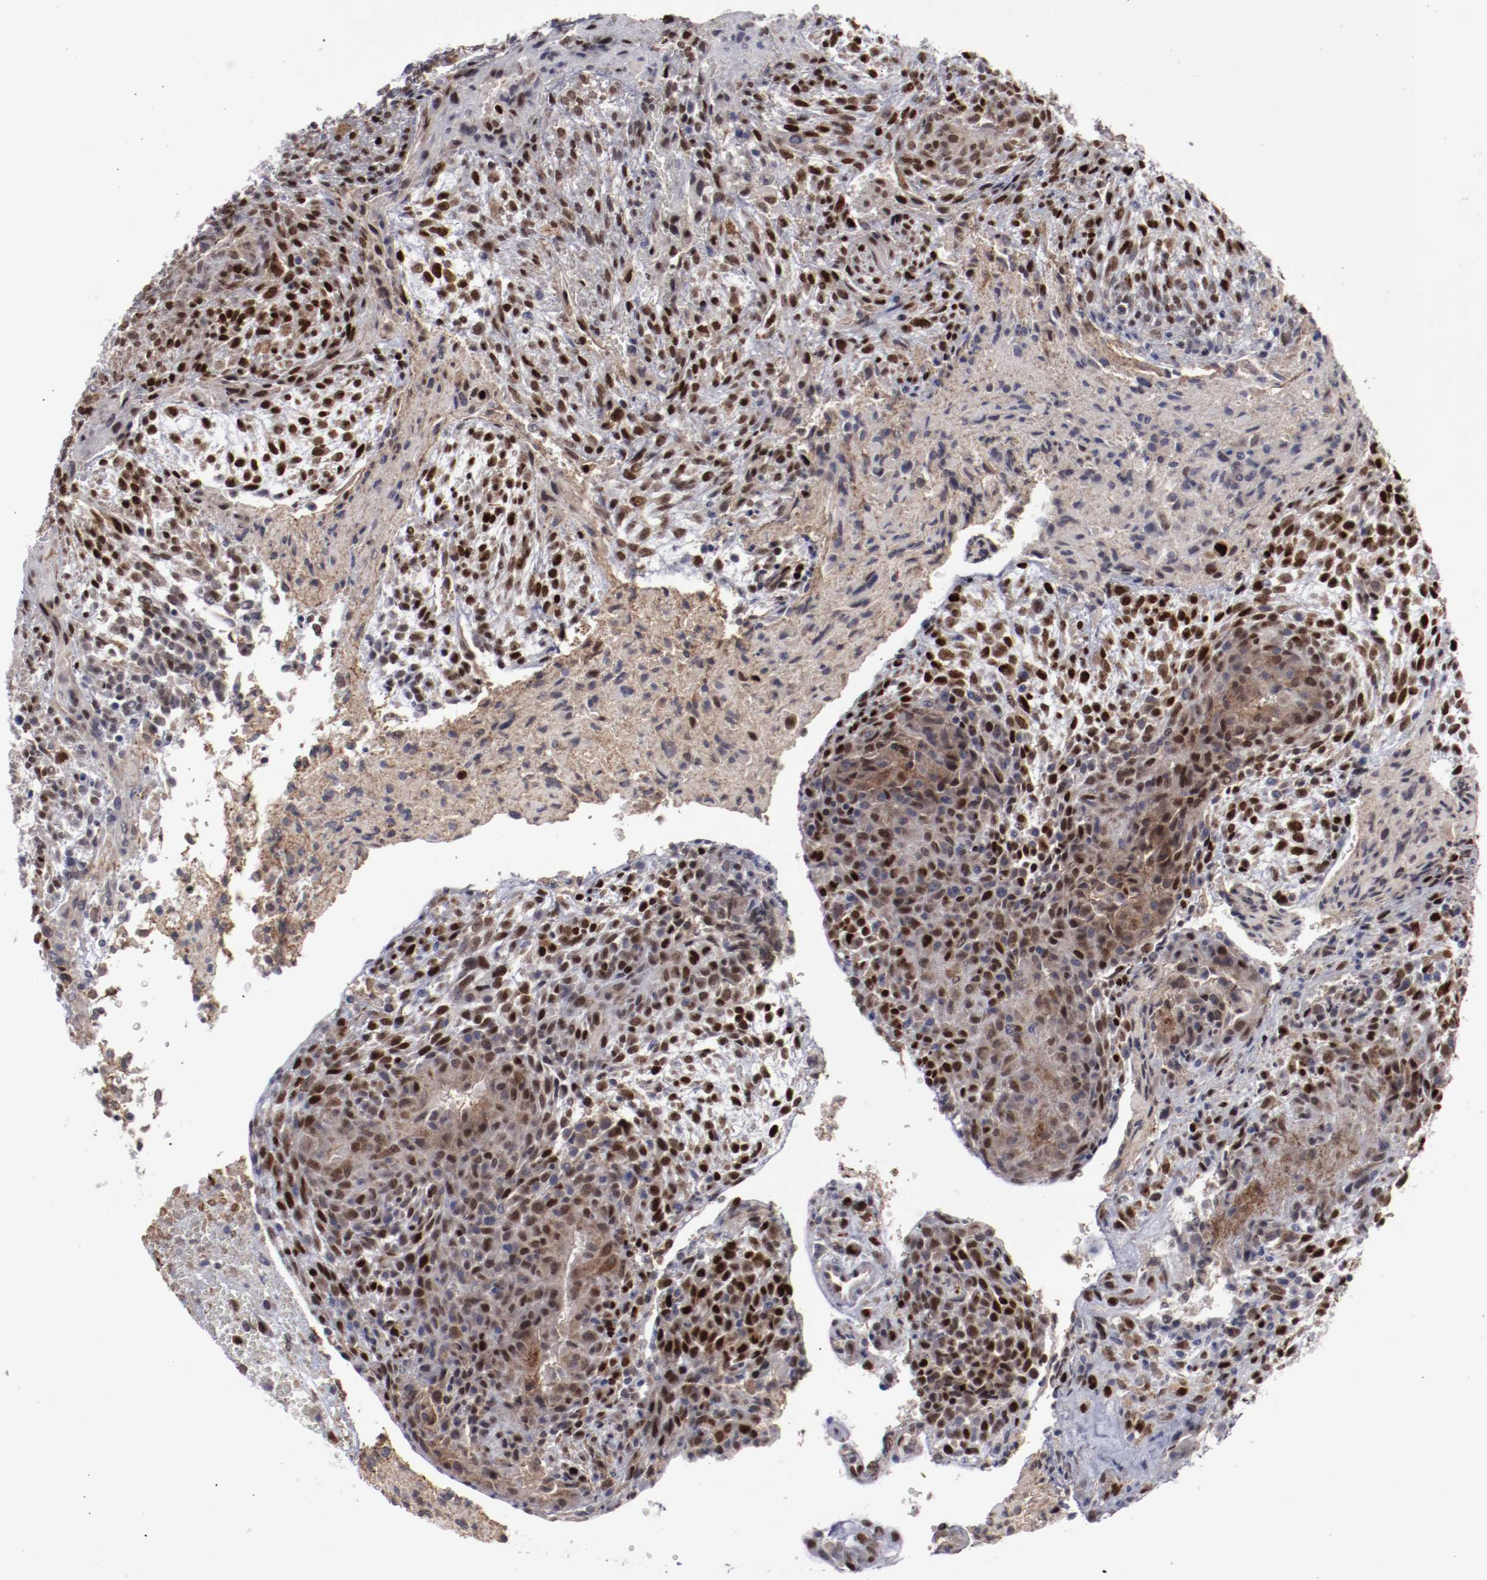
{"staining": {"intensity": "strong", "quantity": "25%-75%", "location": "cytoplasmic/membranous,nuclear"}, "tissue": "glioma", "cell_type": "Tumor cells", "image_type": "cancer", "snomed": [{"axis": "morphology", "description": "Glioma, malignant, High grade"}, {"axis": "topography", "description": "Cerebral cortex"}], "caption": "Malignant glioma (high-grade) stained with DAB (3,3'-diaminobenzidine) immunohistochemistry exhibits high levels of strong cytoplasmic/membranous and nuclear positivity in about 25%-75% of tumor cells.", "gene": "LEF1", "patient": {"sex": "female", "age": 55}}